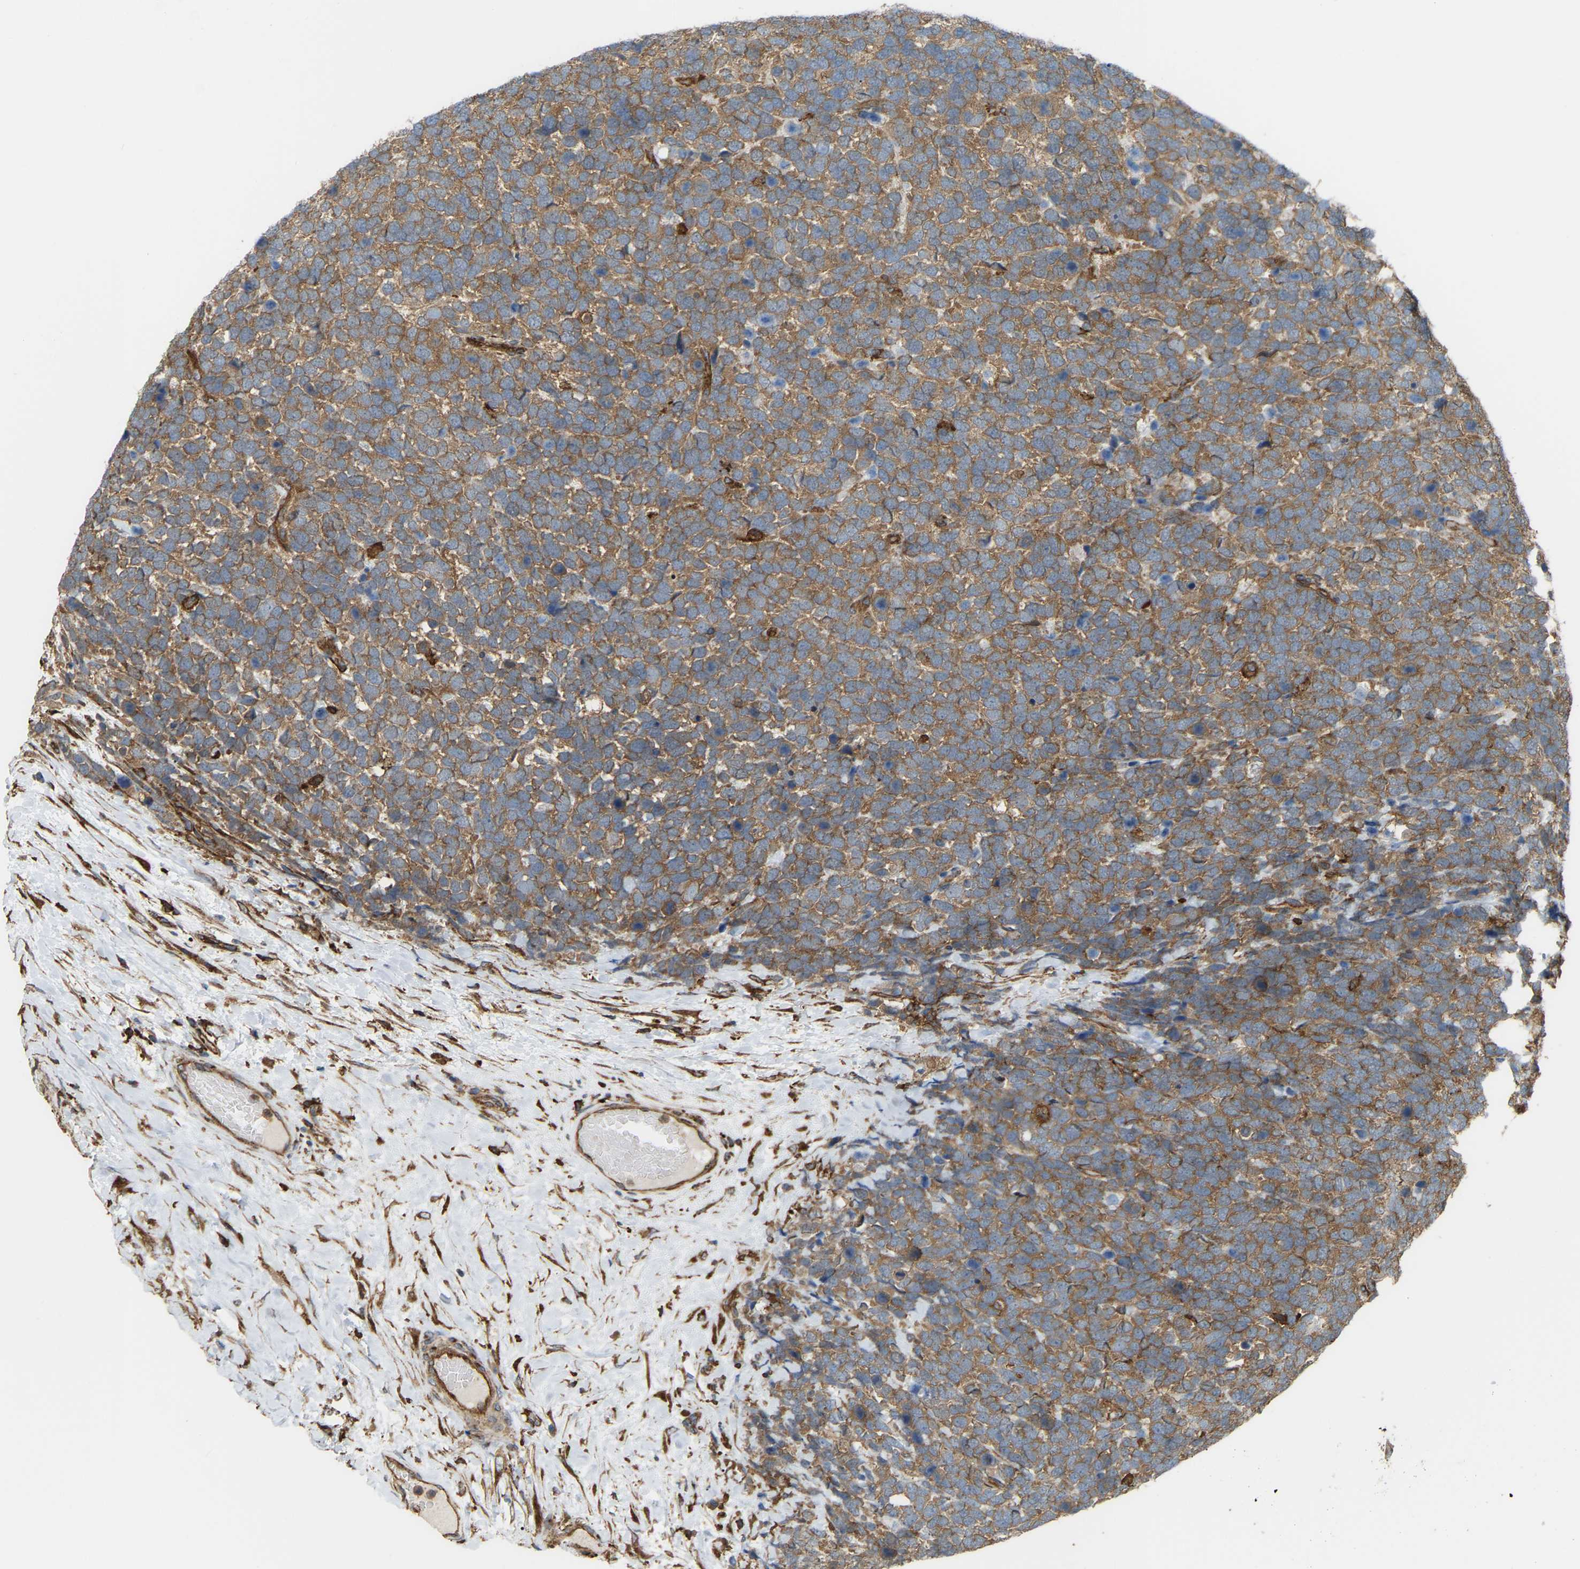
{"staining": {"intensity": "moderate", "quantity": ">75%", "location": "cytoplasmic/membranous"}, "tissue": "urothelial cancer", "cell_type": "Tumor cells", "image_type": "cancer", "snomed": [{"axis": "morphology", "description": "Urothelial carcinoma, High grade"}, {"axis": "topography", "description": "Urinary bladder"}], "caption": "Protein expression analysis of urothelial cancer demonstrates moderate cytoplasmic/membranous expression in approximately >75% of tumor cells.", "gene": "PICALM", "patient": {"sex": "female", "age": 82}}